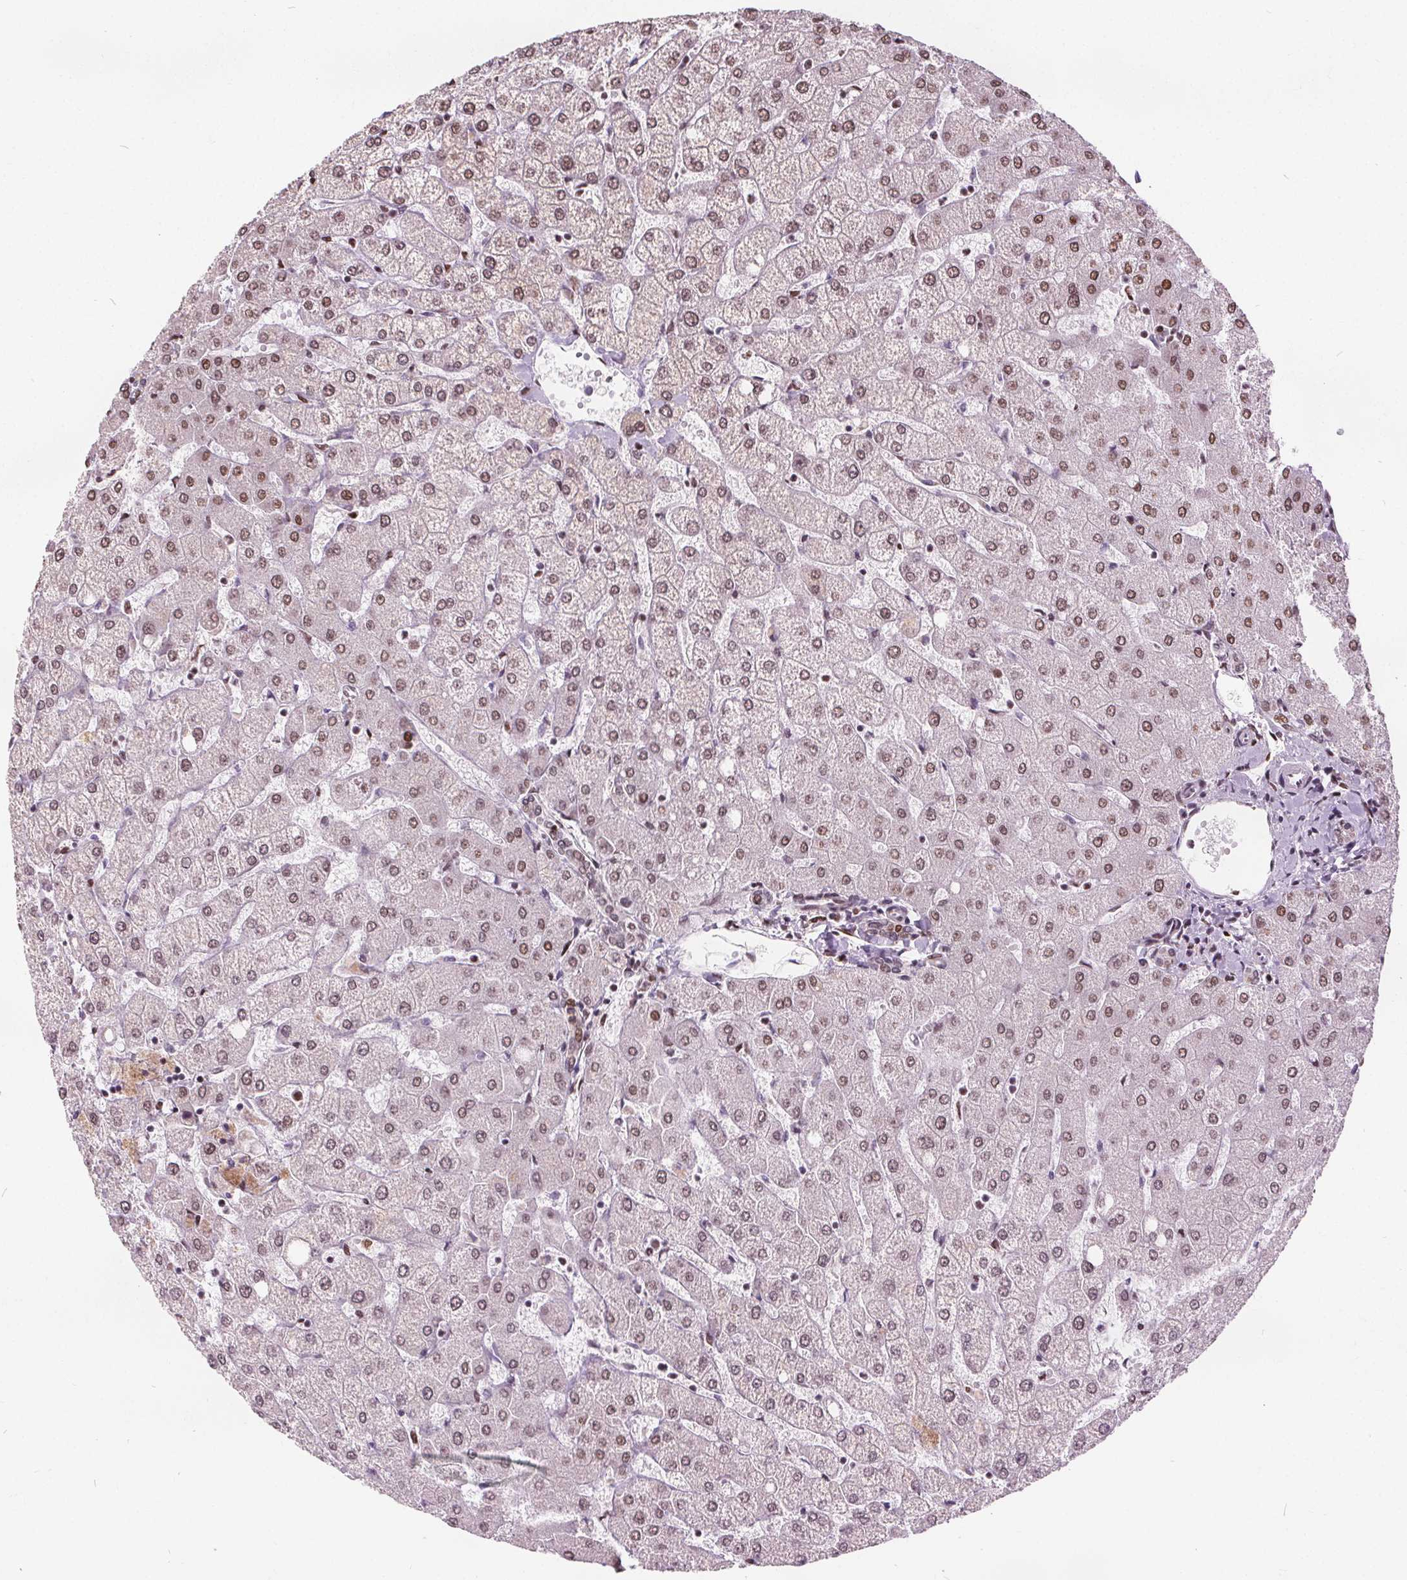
{"staining": {"intensity": "weak", "quantity": "25%-75%", "location": "nuclear"}, "tissue": "liver", "cell_type": "Cholangiocytes", "image_type": "normal", "snomed": [{"axis": "morphology", "description": "Normal tissue, NOS"}, {"axis": "topography", "description": "Liver"}], "caption": "Protein analysis of unremarkable liver reveals weak nuclear staining in approximately 25%-75% of cholangiocytes. The staining is performed using DAB brown chromogen to label protein expression. The nuclei are counter-stained blue using hematoxylin.", "gene": "ISLR2", "patient": {"sex": "female", "age": 54}}